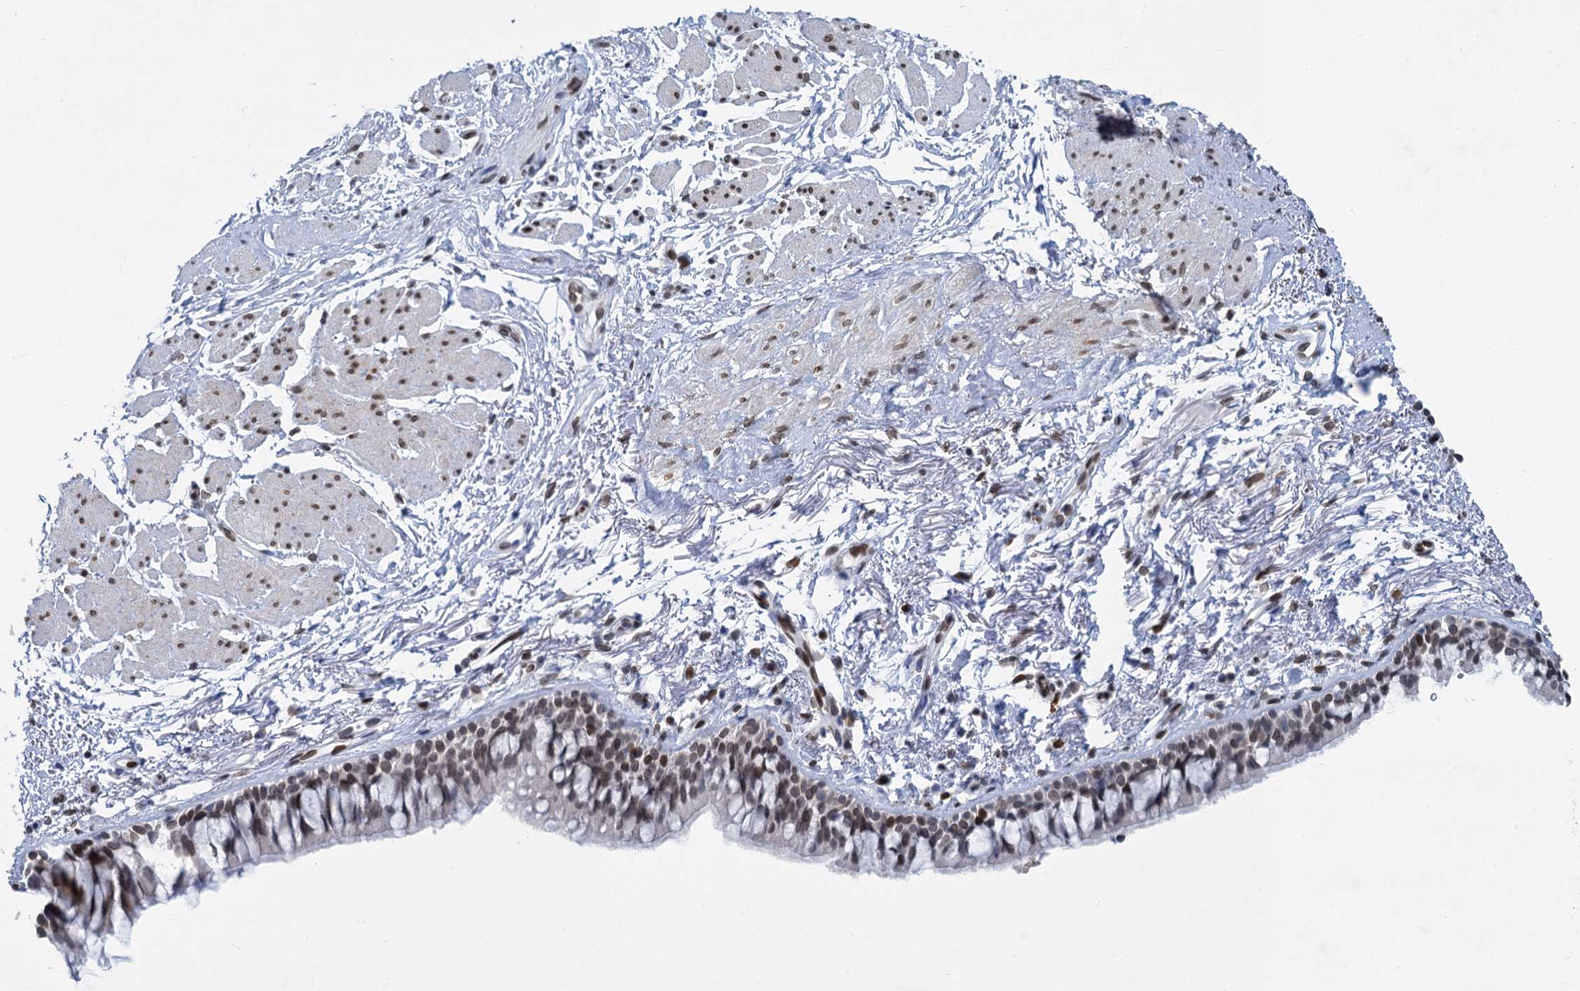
{"staining": {"intensity": "moderate", "quantity": ">75%", "location": "nuclear"}, "tissue": "bronchus", "cell_type": "Respiratory epithelial cells", "image_type": "normal", "snomed": [{"axis": "morphology", "description": "Normal tissue, NOS"}, {"axis": "topography", "description": "Cartilage tissue"}, {"axis": "topography", "description": "Bronchus"}], "caption": "Moderate nuclear staining for a protein is seen in about >75% of respiratory epithelial cells of normal bronchus using immunohistochemistry.", "gene": "PRSS35", "patient": {"sex": "female", "age": 73}}